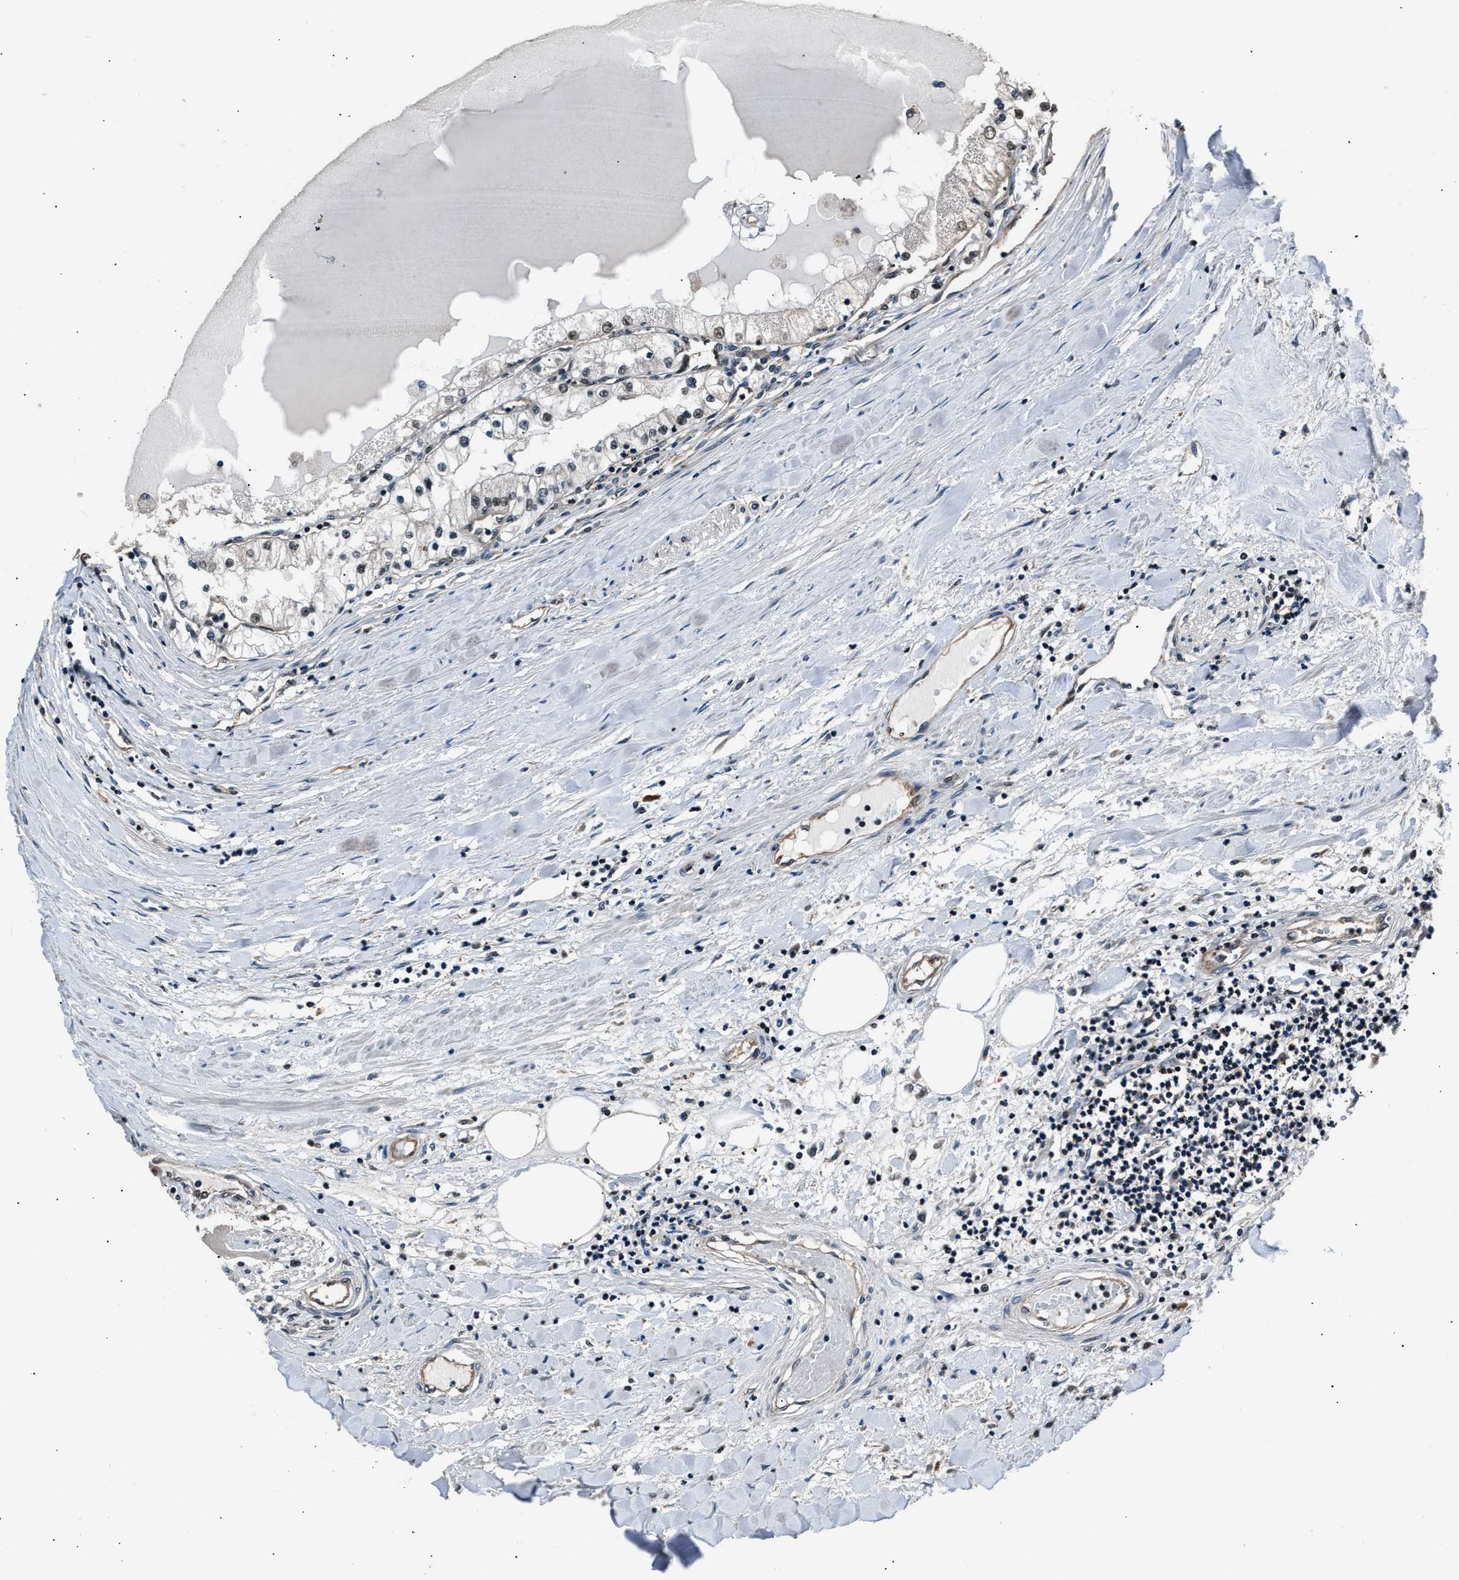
{"staining": {"intensity": "weak", "quantity": "25%-75%", "location": "nuclear"}, "tissue": "renal cancer", "cell_type": "Tumor cells", "image_type": "cancer", "snomed": [{"axis": "morphology", "description": "Adenocarcinoma, NOS"}, {"axis": "topography", "description": "Kidney"}], "caption": "Immunohistochemical staining of adenocarcinoma (renal) shows weak nuclear protein positivity in approximately 25%-75% of tumor cells.", "gene": "DFFA", "patient": {"sex": "male", "age": 68}}